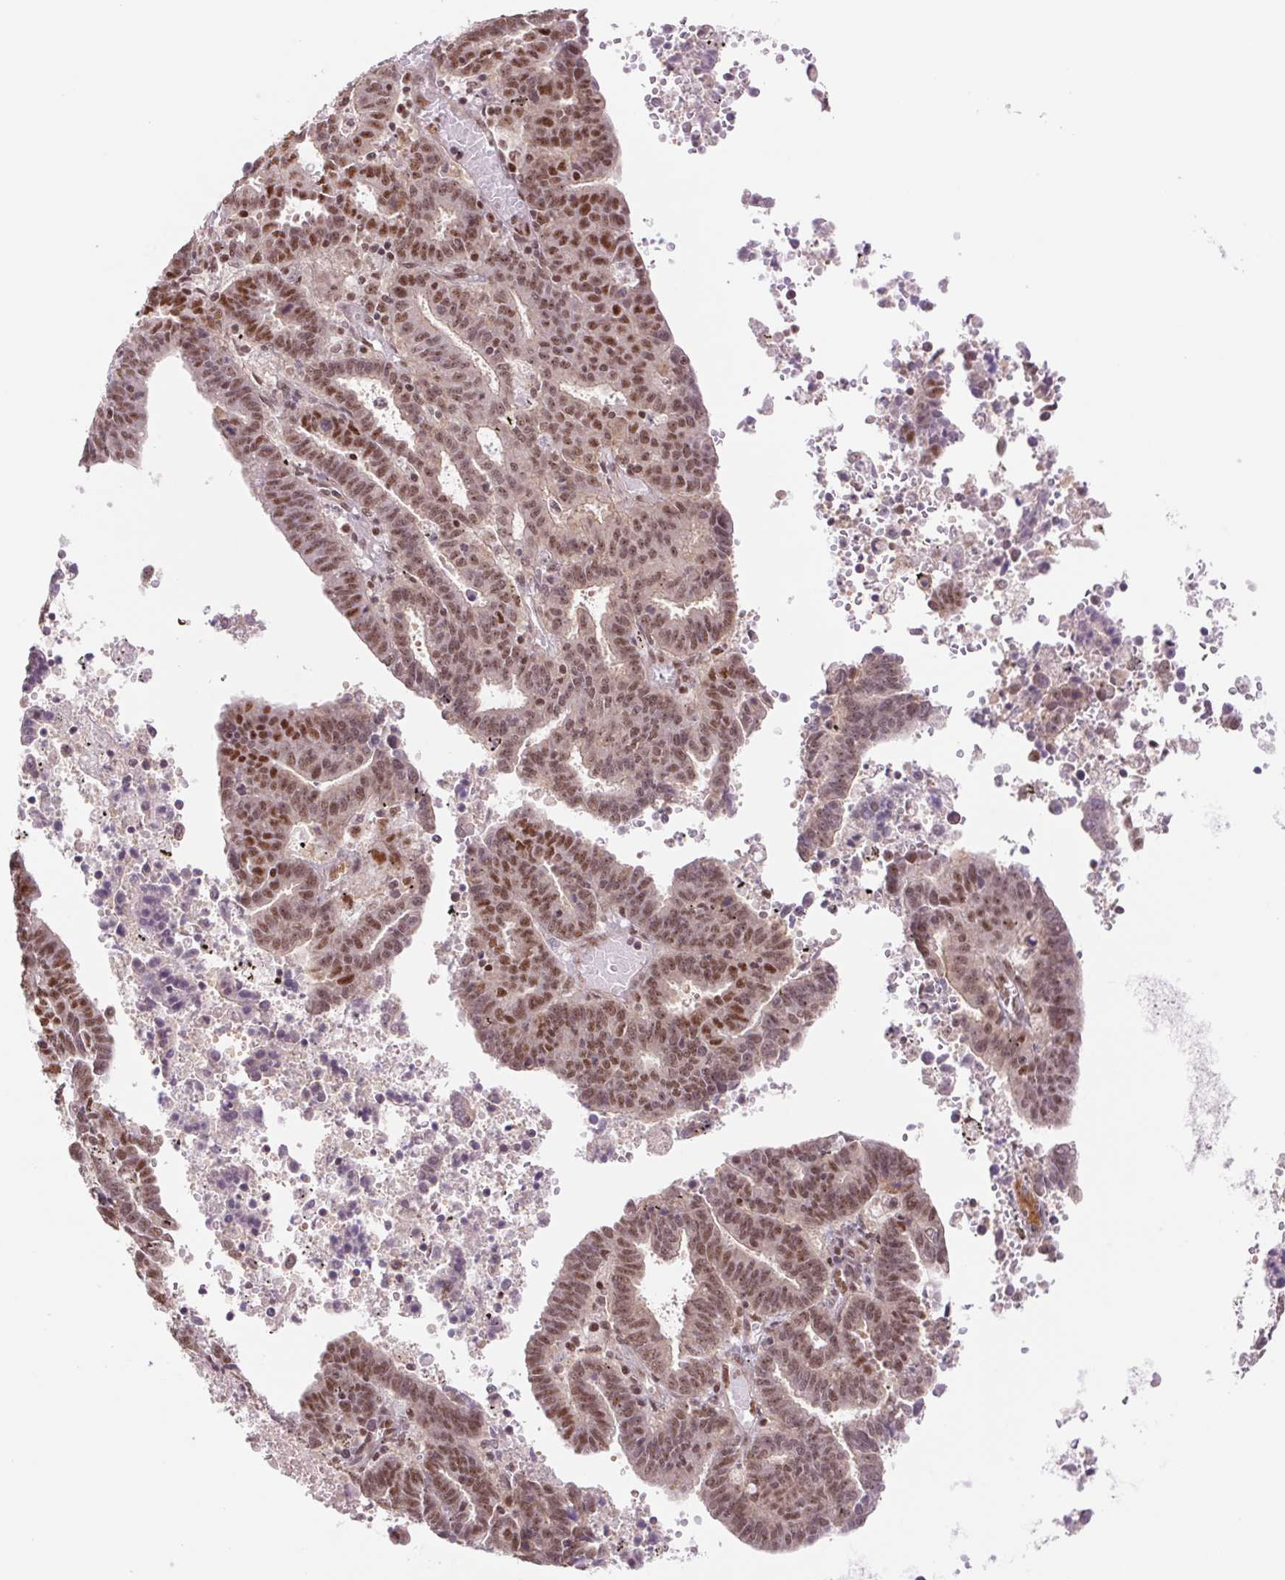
{"staining": {"intensity": "moderate", "quantity": ">75%", "location": "nuclear"}, "tissue": "endometrial cancer", "cell_type": "Tumor cells", "image_type": "cancer", "snomed": [{"axis": "morphology", "description": "Adenocarcinoma, NOS"}, {"axis": "topography", "description": "Uterus"}], "caption": "Immunohistochemical staining of endometrial cancer reveals medium levels of moderate nuclear expression in approximately >75% of tumor cells. (brown staining indicates protein expression, while blue staining denotes nuclei).", "gene": "CWC25", "patient": {"sex": "female", "age": 83}}